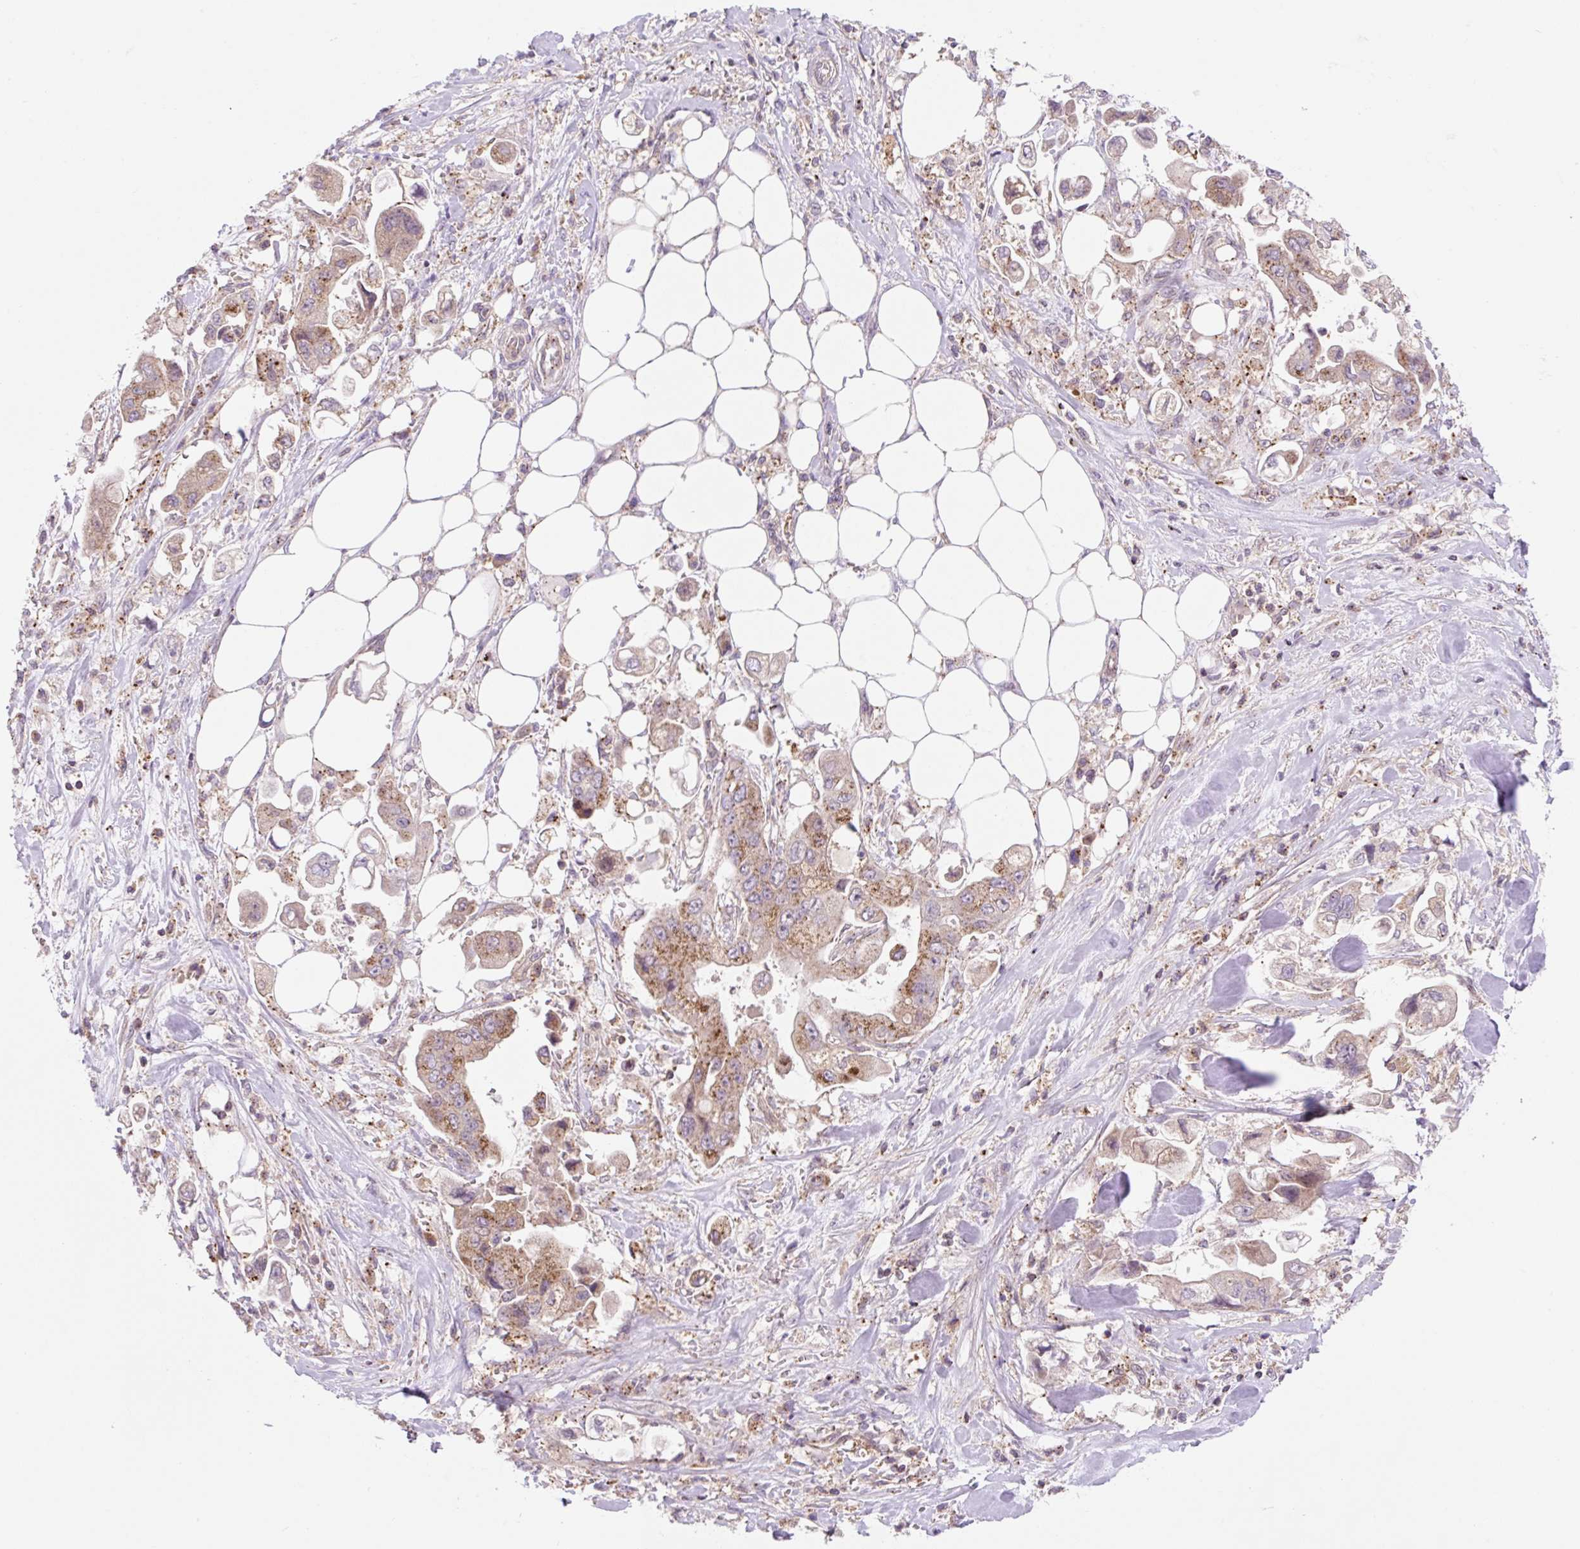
{"staining": {"intensity": "moderate", "quantity": "<25%", "location": "cytoplasmic/membranous"}, "tissue": "stomach cancer", "cell_type": "Tumor cells", "image_type": "cancer", "snomed": [{"axis": "morphology", "description": "Adenocarcinoma, NOS"}, {"axis": "topography", "description": "Stomach"}], "caption": "Adenocarcinoma (stomach) stained with immunohistochemistry shows moderate cytoplasmic/membranous expression in about <25% of tumor cells. (DAB (3,3'-diaminobenzidine) IHC, brown staining for protein, blue staining for nuclei).", "gene": "VPS4A", "patient": {"sex": "male", "age": 62}}